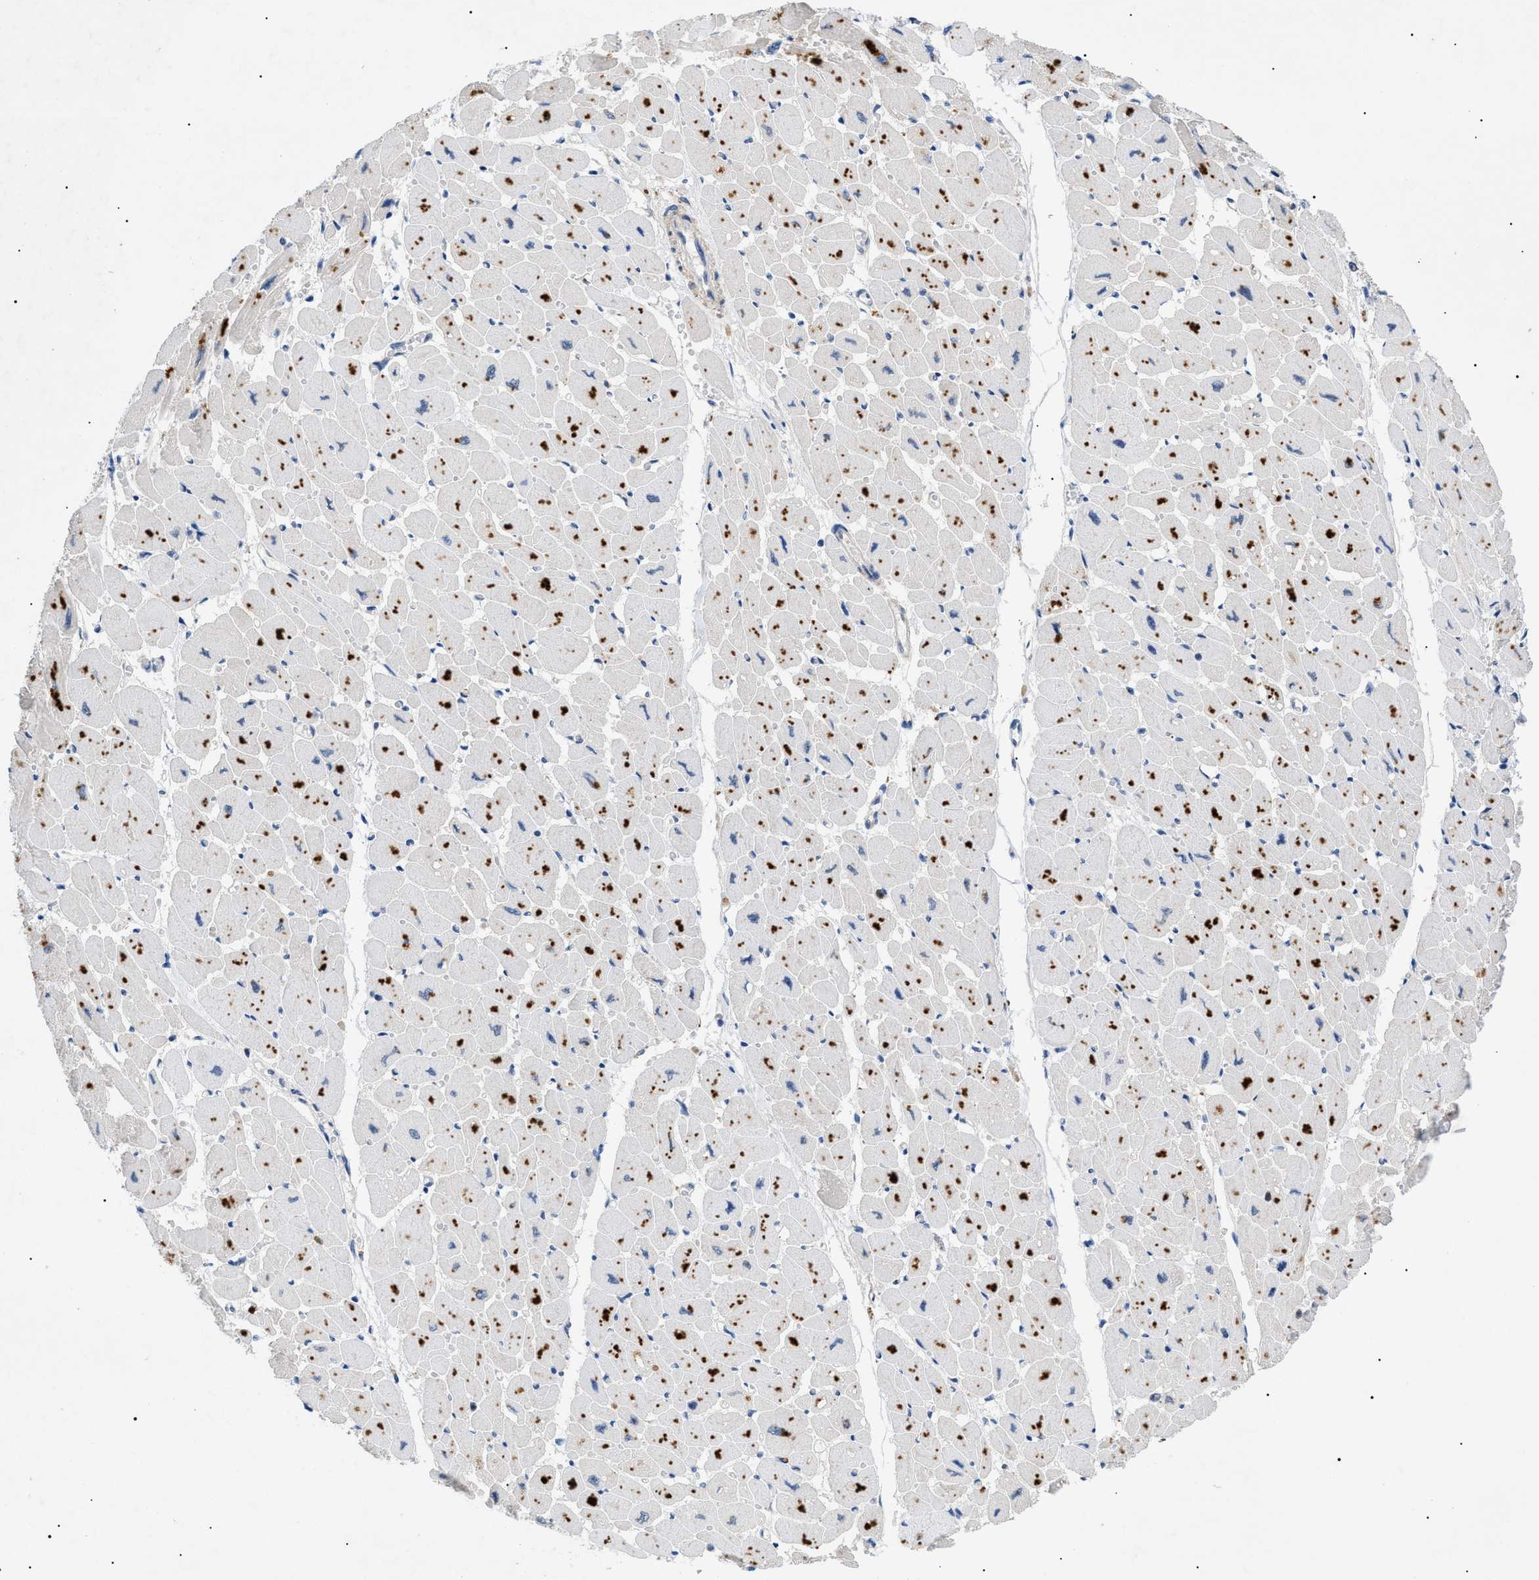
{"staining": {"intensity": "strong", "quantity": "<25%", "location": "cytoplasmic/membranous"}, "tissue": "heart muscle", "cell_type": "Cardiomyocytes", "image_type": "normal", "snomed": [{"axis": "morphology", "description": "Normal tissue, NOS"}, {"axis": "topography", "description": "Heart"}], "caption": "Heart muscle stained with IHC exhibits strong cytoplasmic/membranous staining in about <25% of cardiomyocytes. The staining was performed using DAB, with brown indicating positive protein expression. Nuclei are stained blue with hematoxylin.", "gene": "RIPK1", "patient": {"sex": "female", "age": 54}}